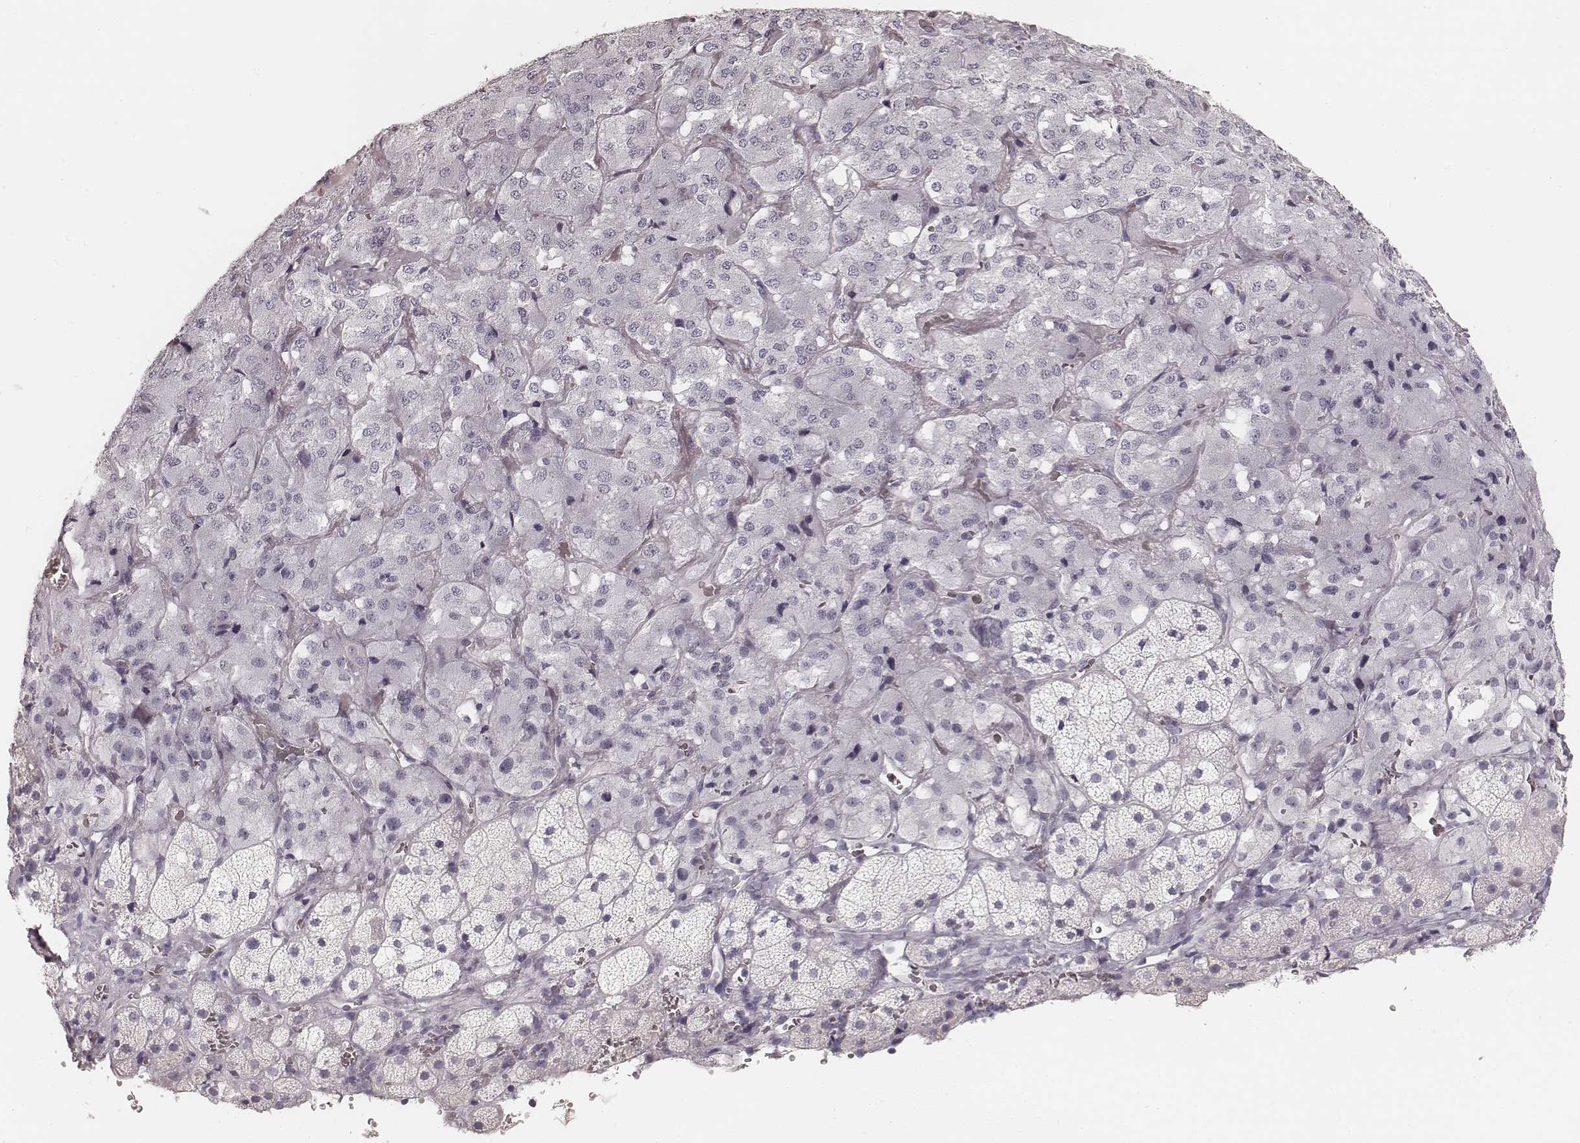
{"staining": {"intensity": "negative", "quantity": "none", "location": "none"}, "tissue": "adrenal gland", "cell_type": "Glandular cells", "image_type": "normal", "snomed": [{"axis": "morphology", "description": "Normal tissue, NOS"}, {"axis": "topography", "description": "Adrenal gland"}], "caption": "Immunohistochemistry of benign adrenal gland shows no positivity in glandular cells.", "gene": "HNF4G", "patient": {"sex": "male", "age": 57}}